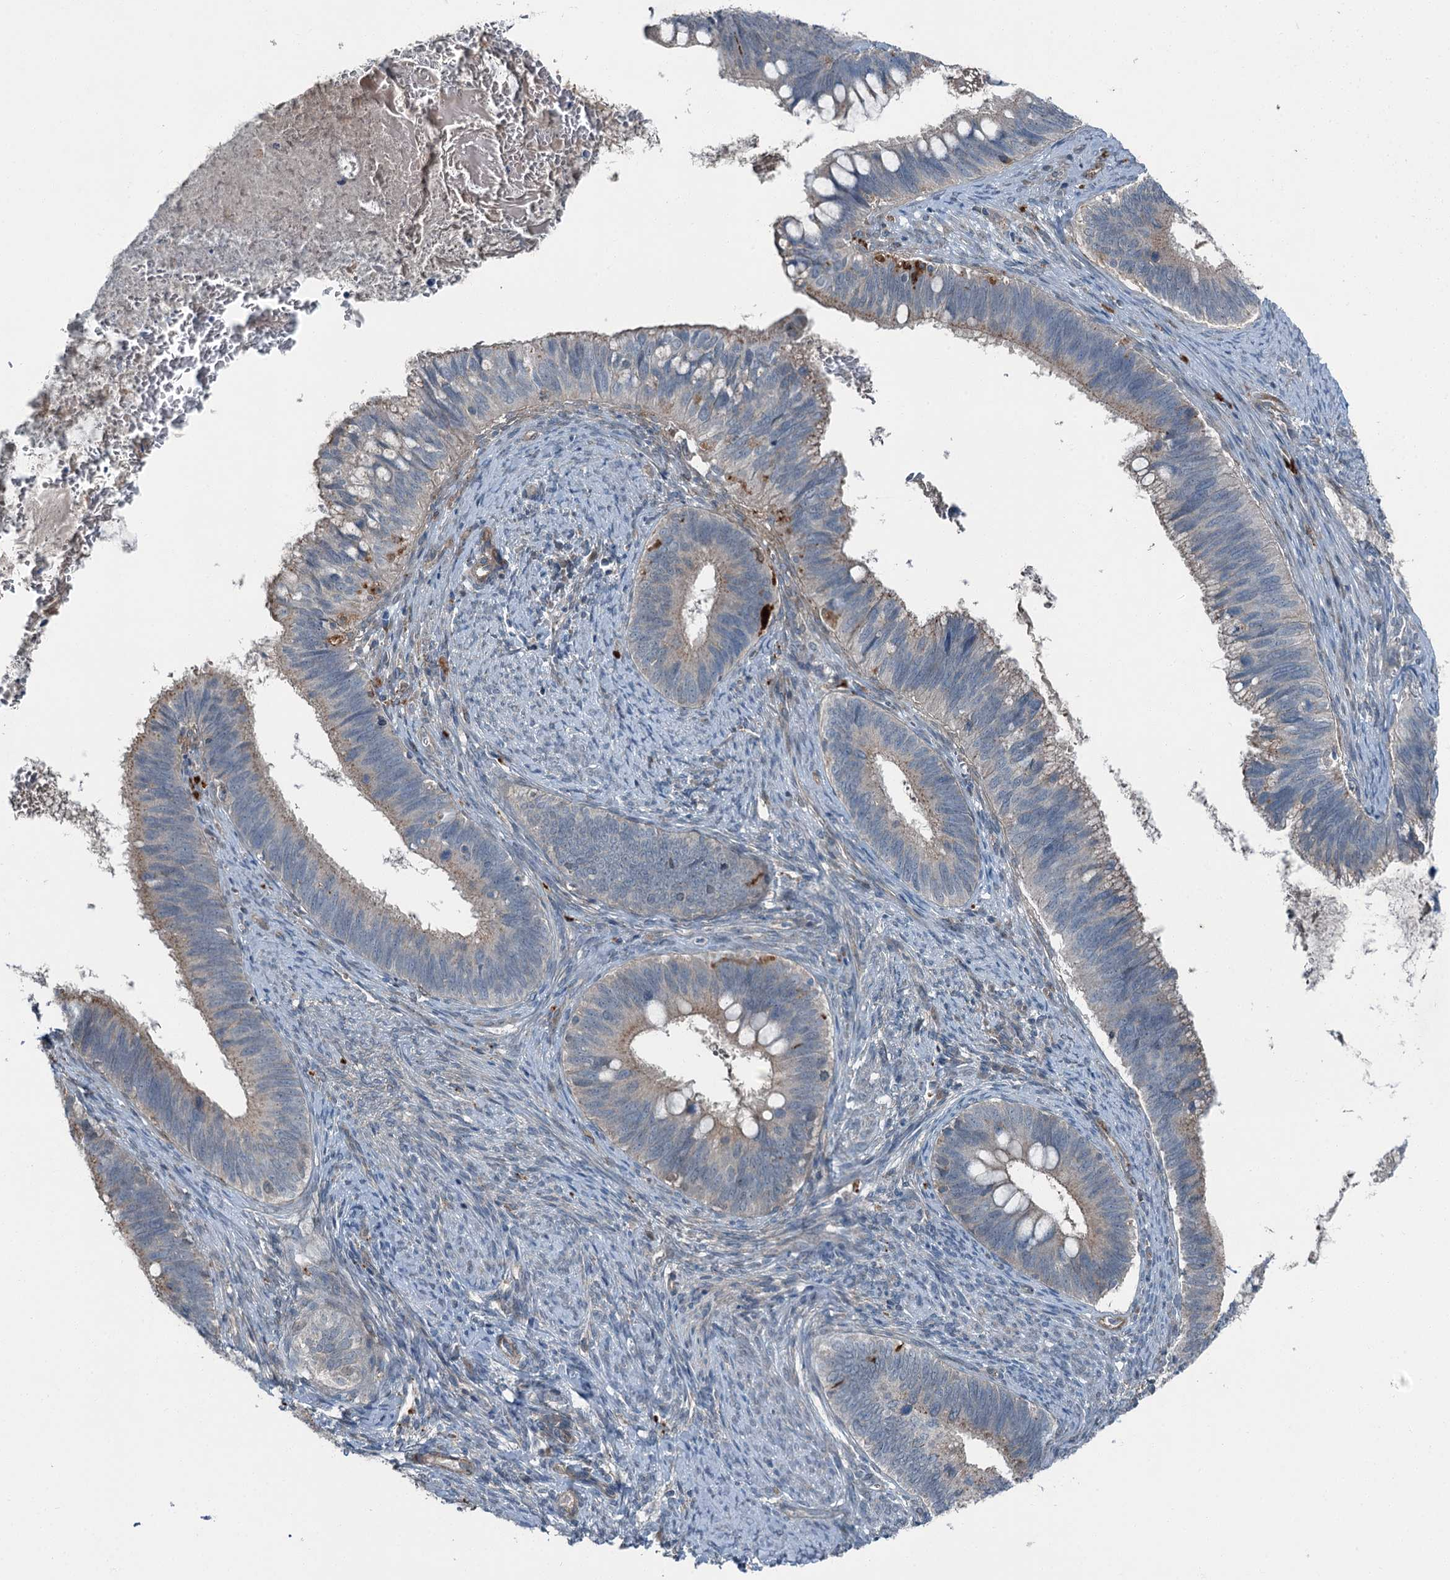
{"staining": {"intensity": "weak", "quantity": "25%-75%", "location": "cytoplasmic/membranous"}, "tissue": "cervical cancer", "cell_type": "Tumor cells", "image_type": "cancer", "snomed": [{"axis": "morphology", "description": "Adenocarcinoma, NOS"}, {"axis": "topography", "description": "Cervix"}], "caption": "A histopathology image of cervical adenocarcinoma stained for a protein displays weak cytoplasmic/membranous brown staining in tumor cells.", "gene": "AXL", "patient": {"sex": "female", "age": 42}}